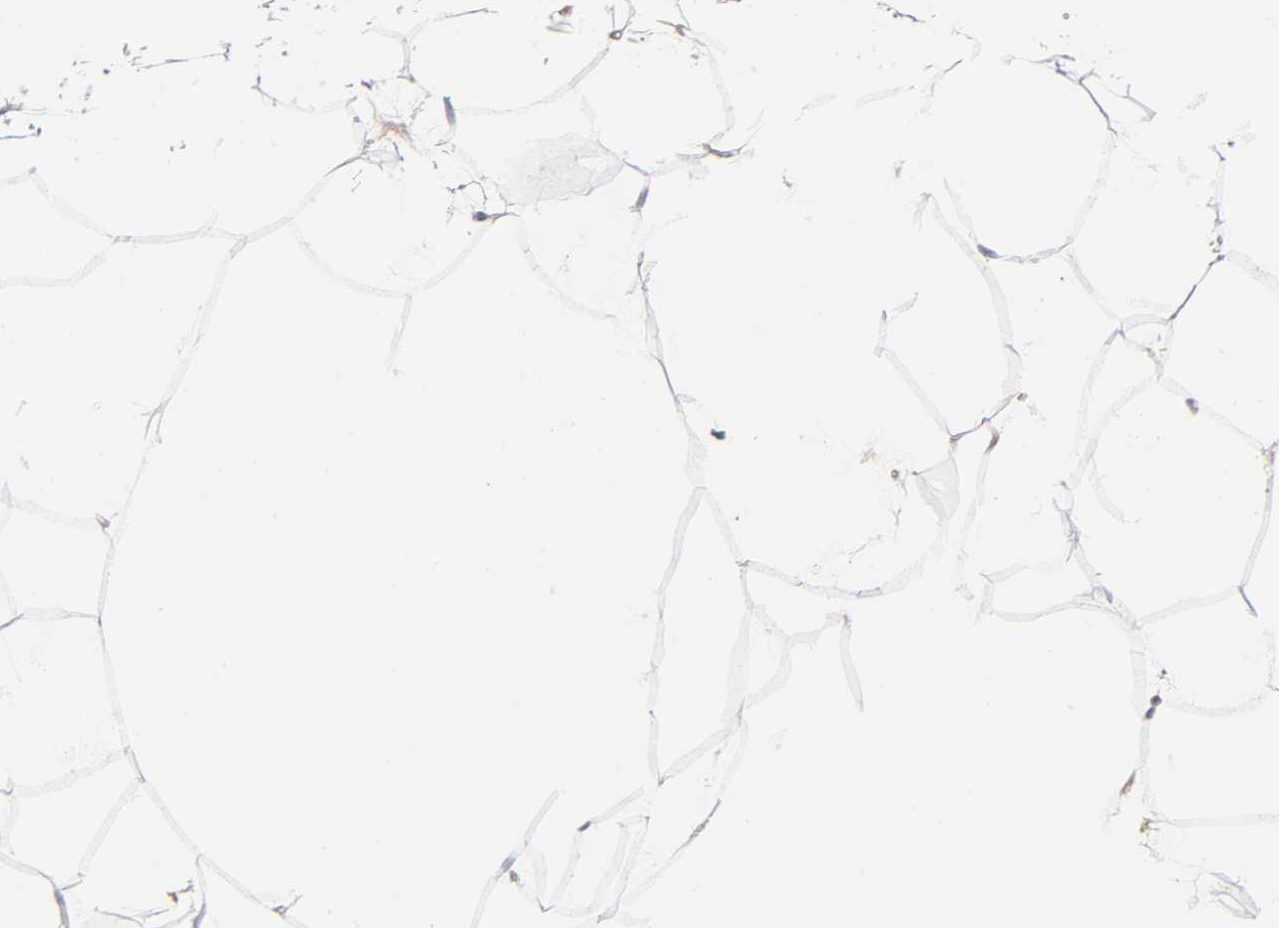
{"staining": {"intensity": "negative", "quantity": "none", "location": "none"}, "tissue": "adipose tissue", "cell_type": "Adipocytes", "image_type": "normal", "snomed": [{"axis": "morphology", "description": "Normal tissue, NOS"}, {"axis": "morphology", "description": "Duct carcinoma"}, {"axis": "topography", "description": "Breast"}, {"axis": "topography", "description": "Adipose tissue"}], "caption": "Immunohistochemical staining of normal adipose tissue reveals no significant staining in adipocytes.", "gene": "TNC", "patient": {"sex": "female", "age": 37}}